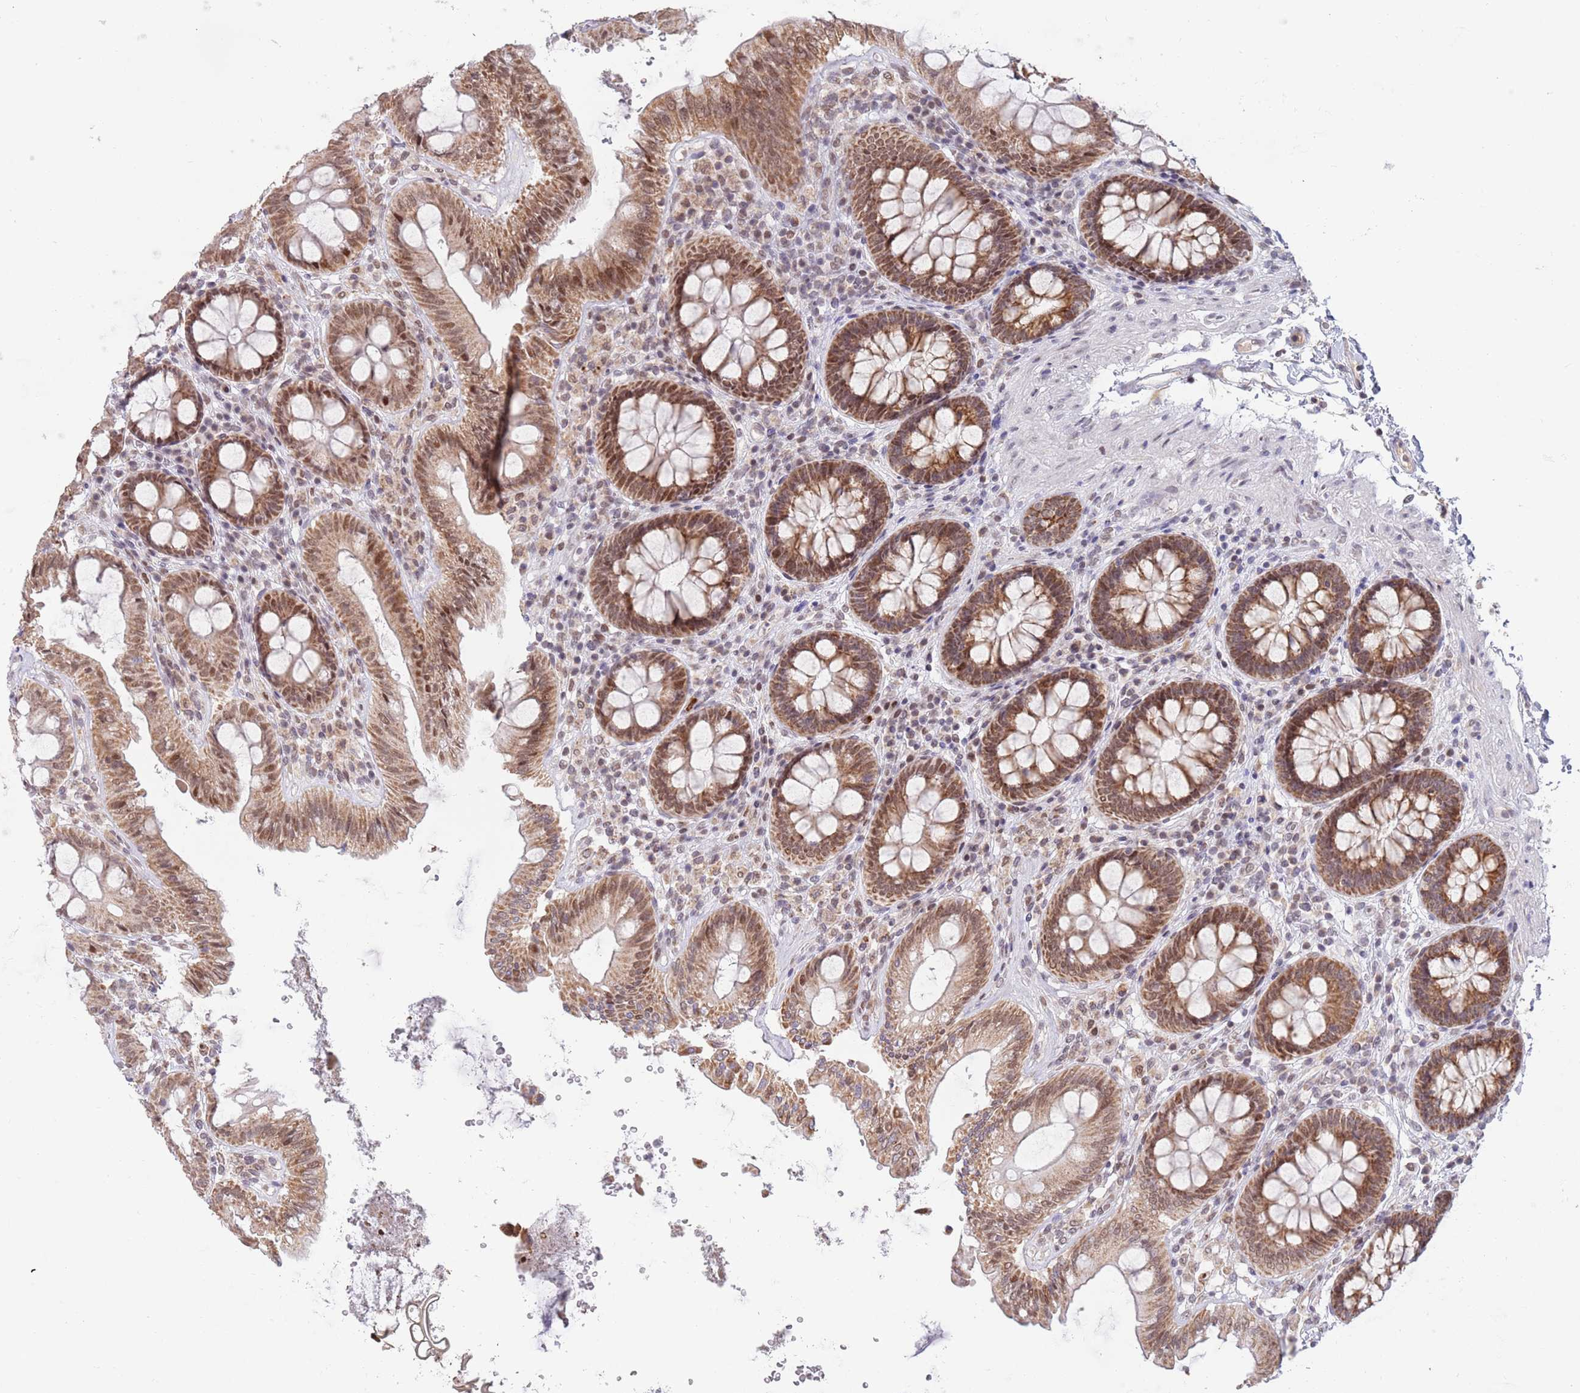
{"staining": {"intensity": "negative", "quantity": "none", "location": "none"}, "tissue": "colon", "cell_type": "Endothelial cells", "image_type": "normal", "snomed": [{"axis": "morphology", "description": "Normal tissue, NOS"}, {"axis": "topography", "description": "Colon"}], "caption": "Immunohistochemistry (IHC) of benign colon exhibits no positivity in endothelial cells. (Immunohistochemistry, brightfield microscopy, high magnification).", "gene": "TIMM13", "patient": {"sex": "male", "age": 84}}